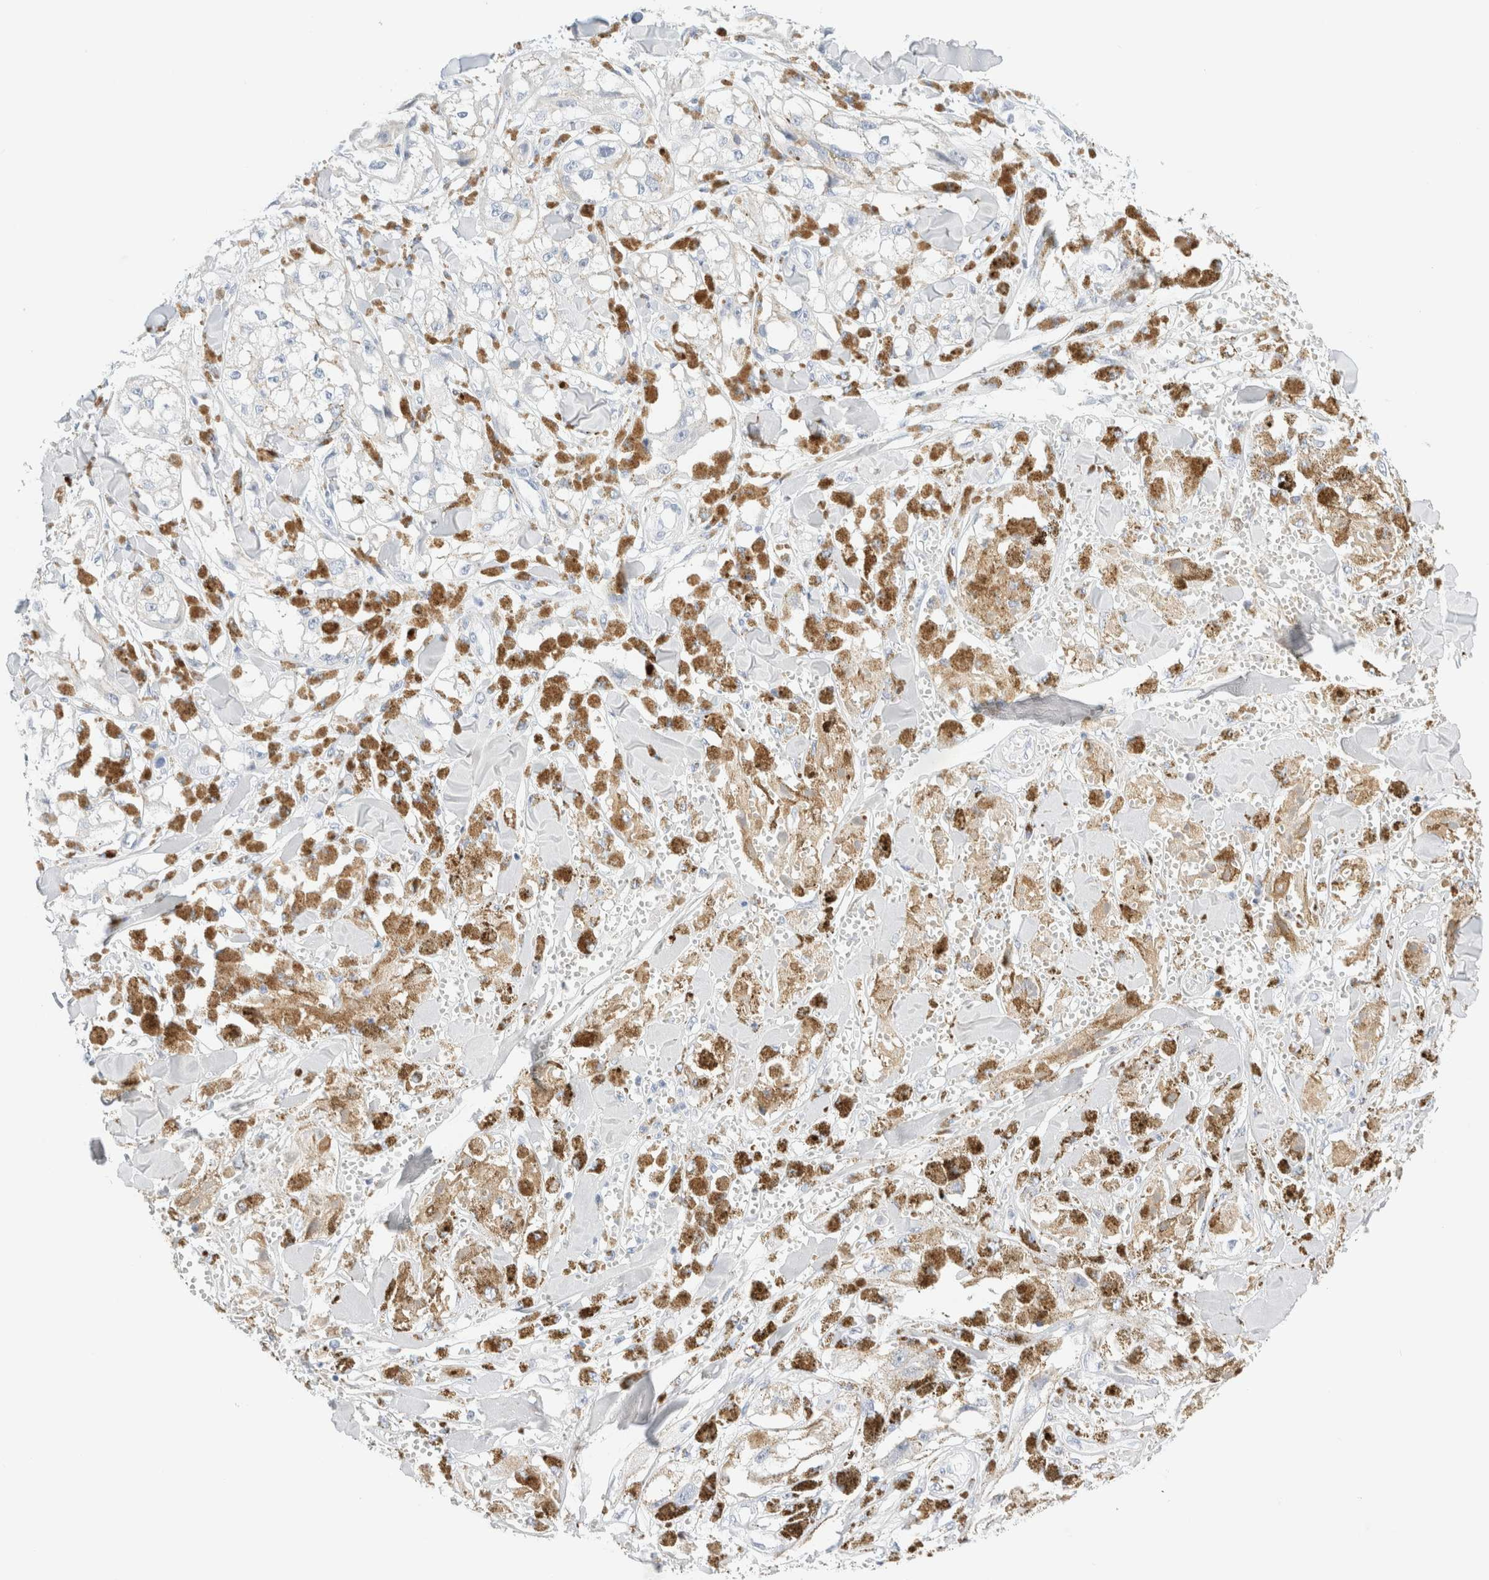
{"staining": {"intensity": "negative", "quantity": "none", "location": "none"}, "tissue": "melanoma", "cell_type": "Tumor cells", "image_type": "cancer", "snomed": [{"axis": "morphology", "description": "Malignant melanoma, NOS"}, {"axis": "topography", "description": "Skin"}], "caption": "The image shows no significant expression in tumor cells of melanoma.", "gene": "DPYS", "patient": {"sex": "male", "age": 88}}